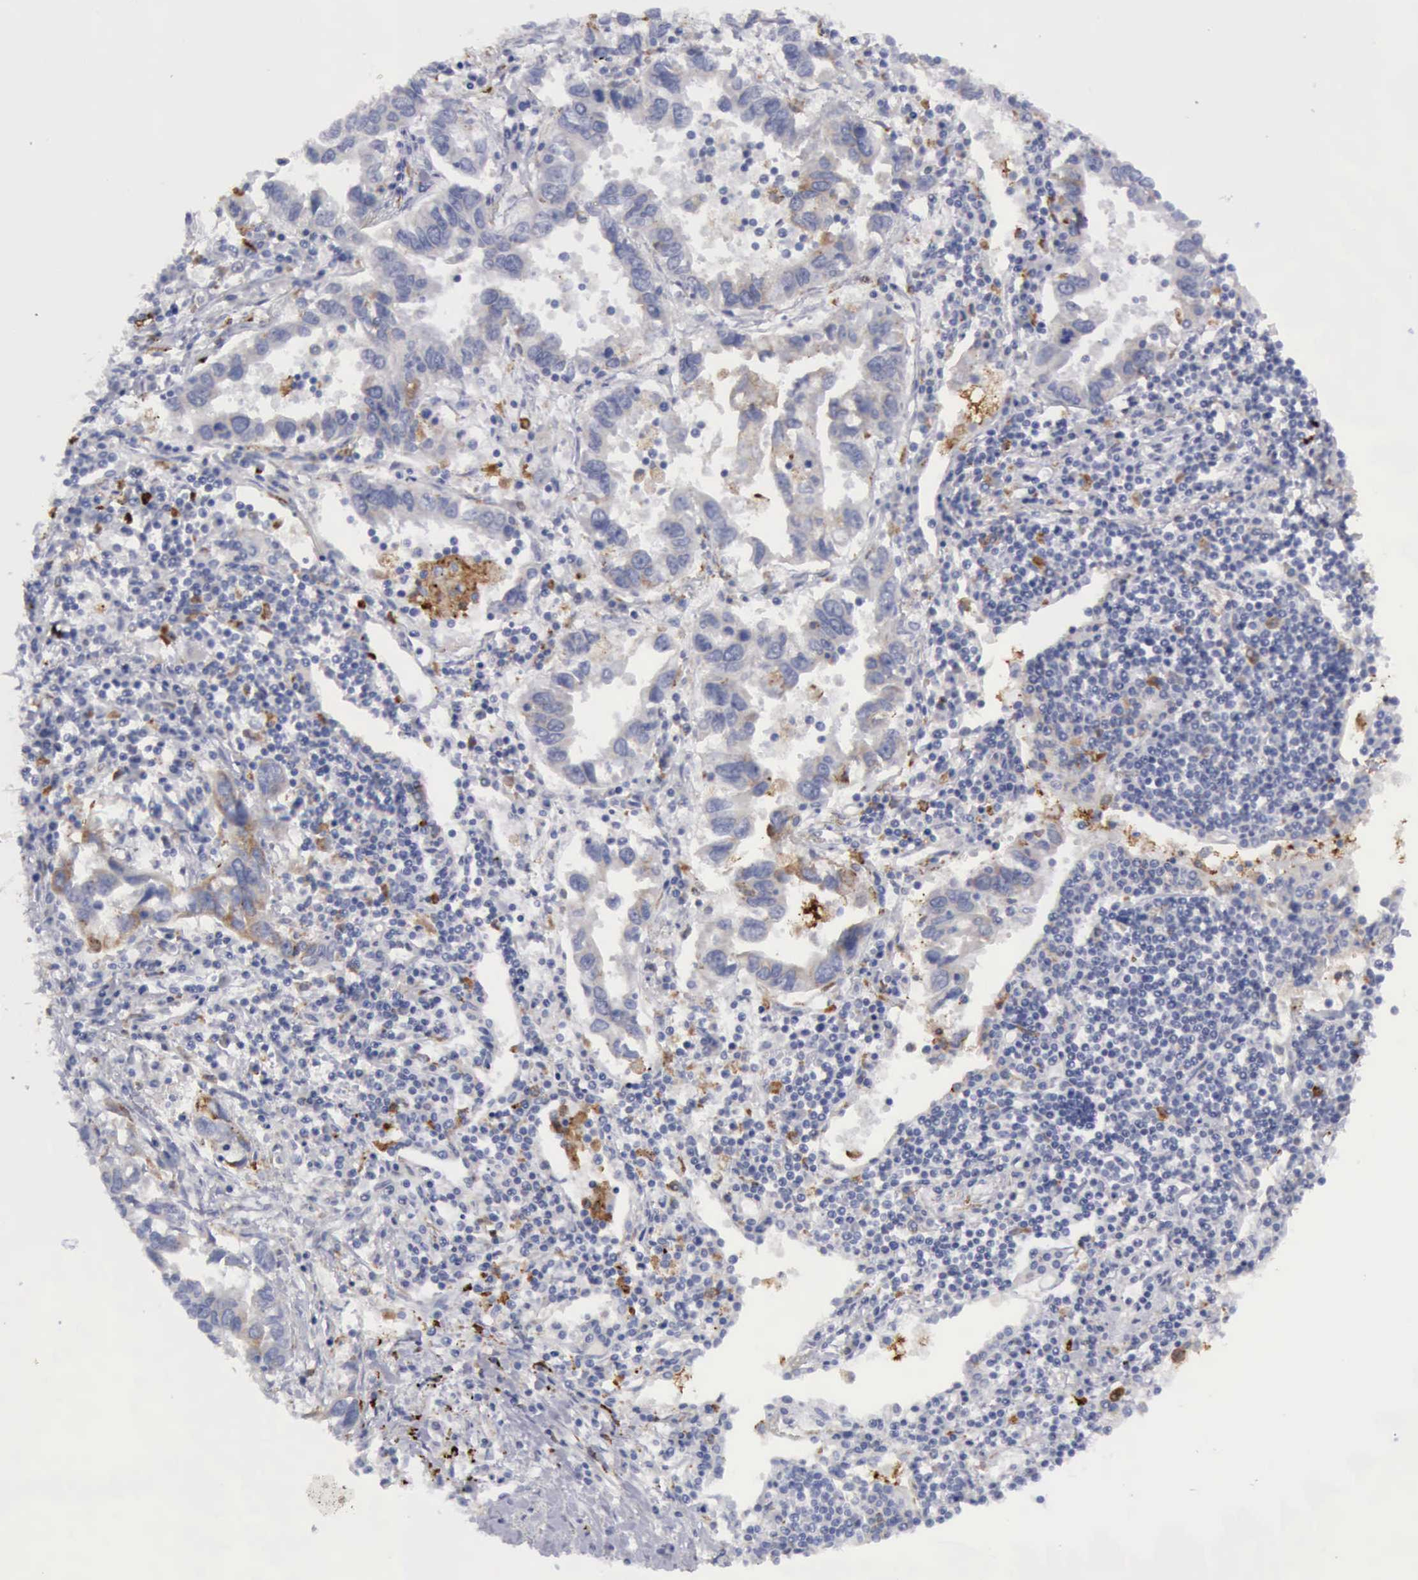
{"staining": {"intensity": "weak", "quantity": "25%-75%", "location": "cytoplasmic/membranous"}, "tissue": "lung cancer", "cell_type": "Tumor cells", "image_type": "cancer", "snomed": [{"axis": "morphology", "description": "Adenocarcinoma, NOS"}, {"axis": "topography", "description": "Lung"}], "caption": "Brown immunohistochemical staining in lung cancer (adenocarcinoma) exhibits weak cytoplasmic/membranous staining in approximately 25%-75% of tumor cells.", "gene": "CTSS", "patient": {"sex": "male", "age": 48}}